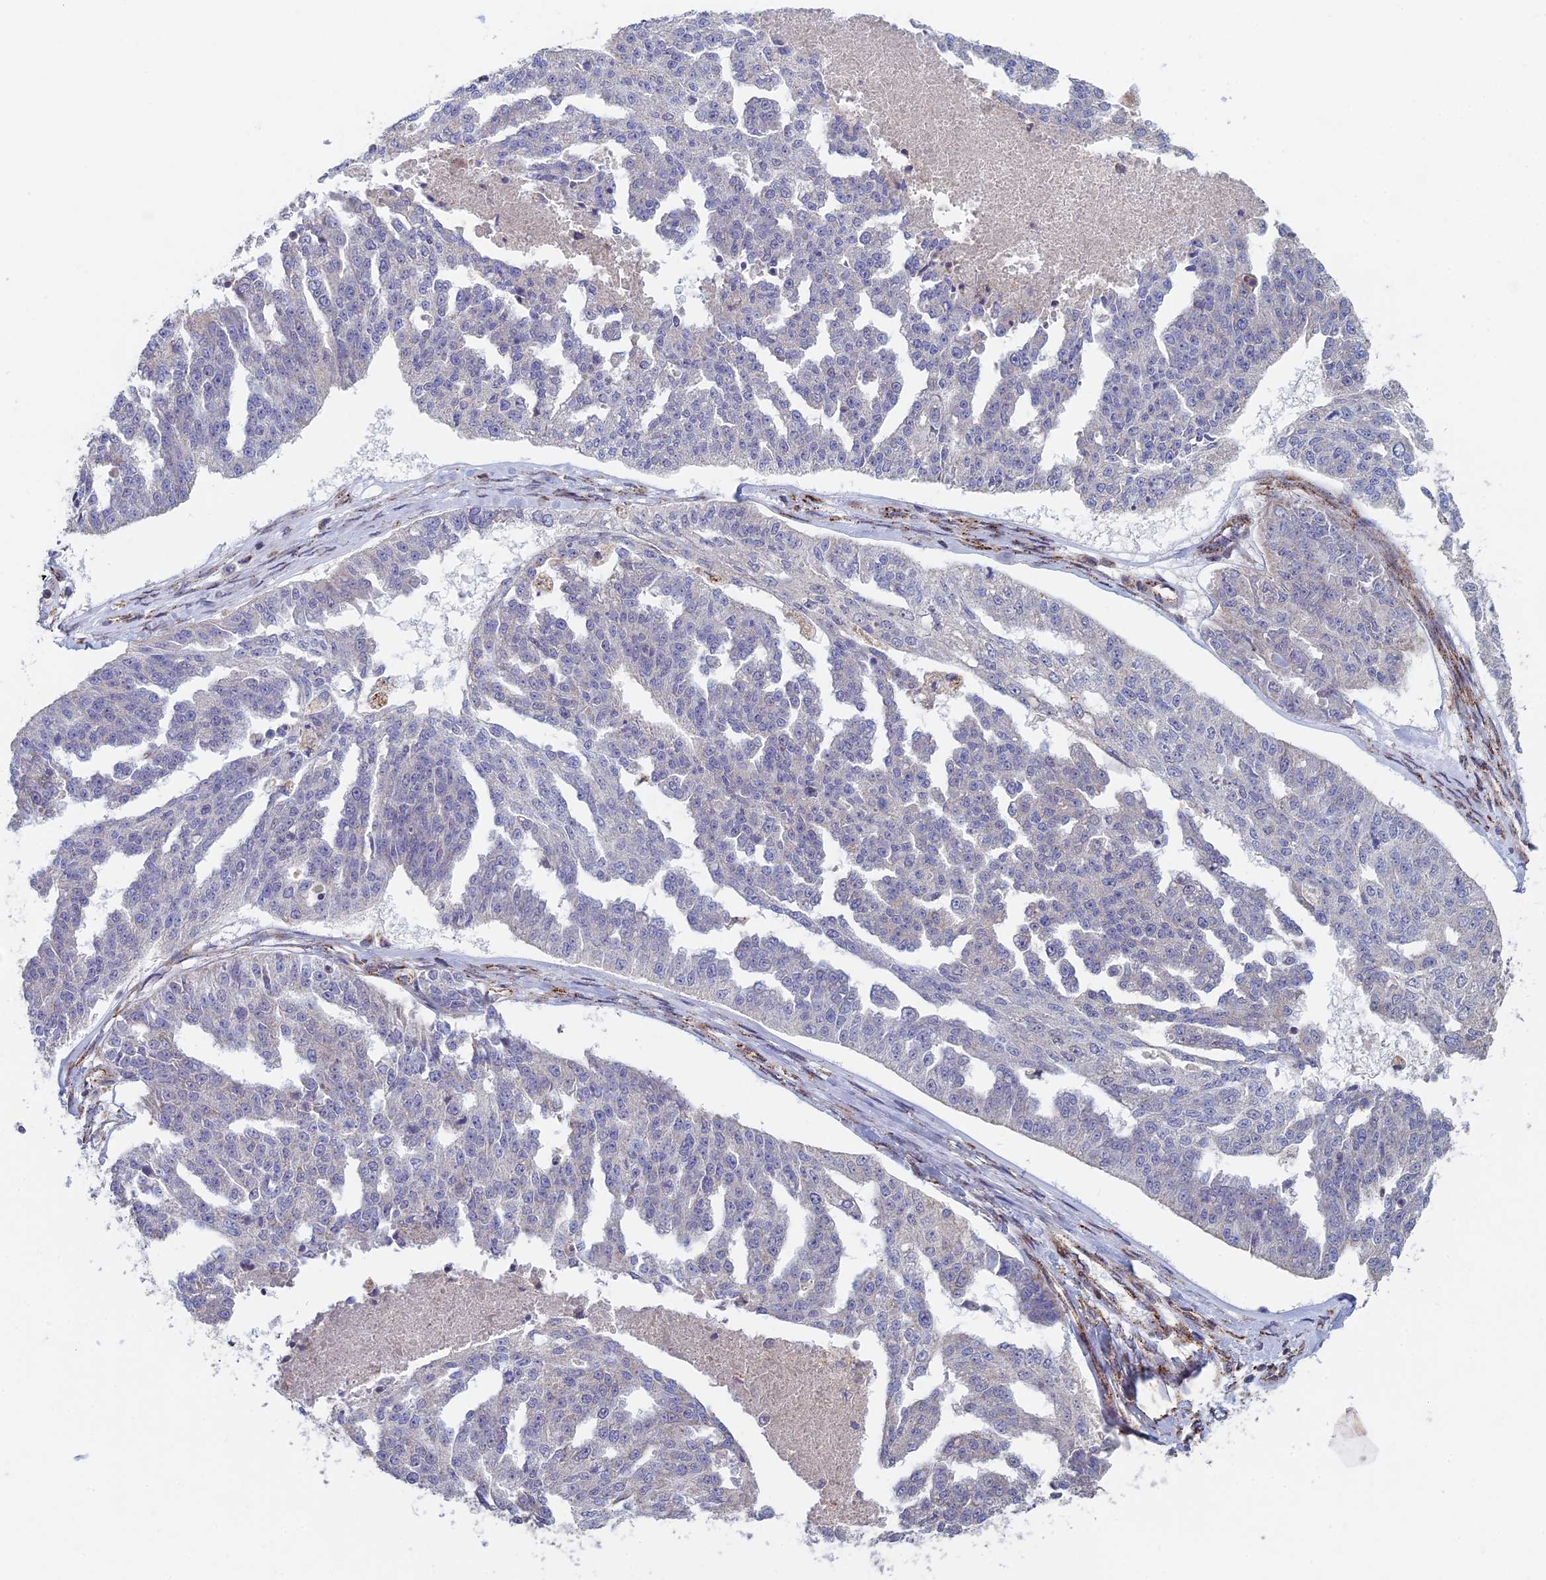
{"staining": {"intensity": "negative", "quantity": "none", "location": "none"}, "tissue": "ovarian cancer", "cell_type": "Tumor cells", "image_type": "cancer", "snomed": [{"axis": "morphology", "description": "Cystadenocarcinoma, serous, NOS"}, {"axis": "topography", "description": "Ovary"}], "caption": "Tumor cells show no significant positivity in serous cystadenocarcinoma (ovarian).", "gene": "FOXS1", "patient": {"sex": "female", "age": 58}}